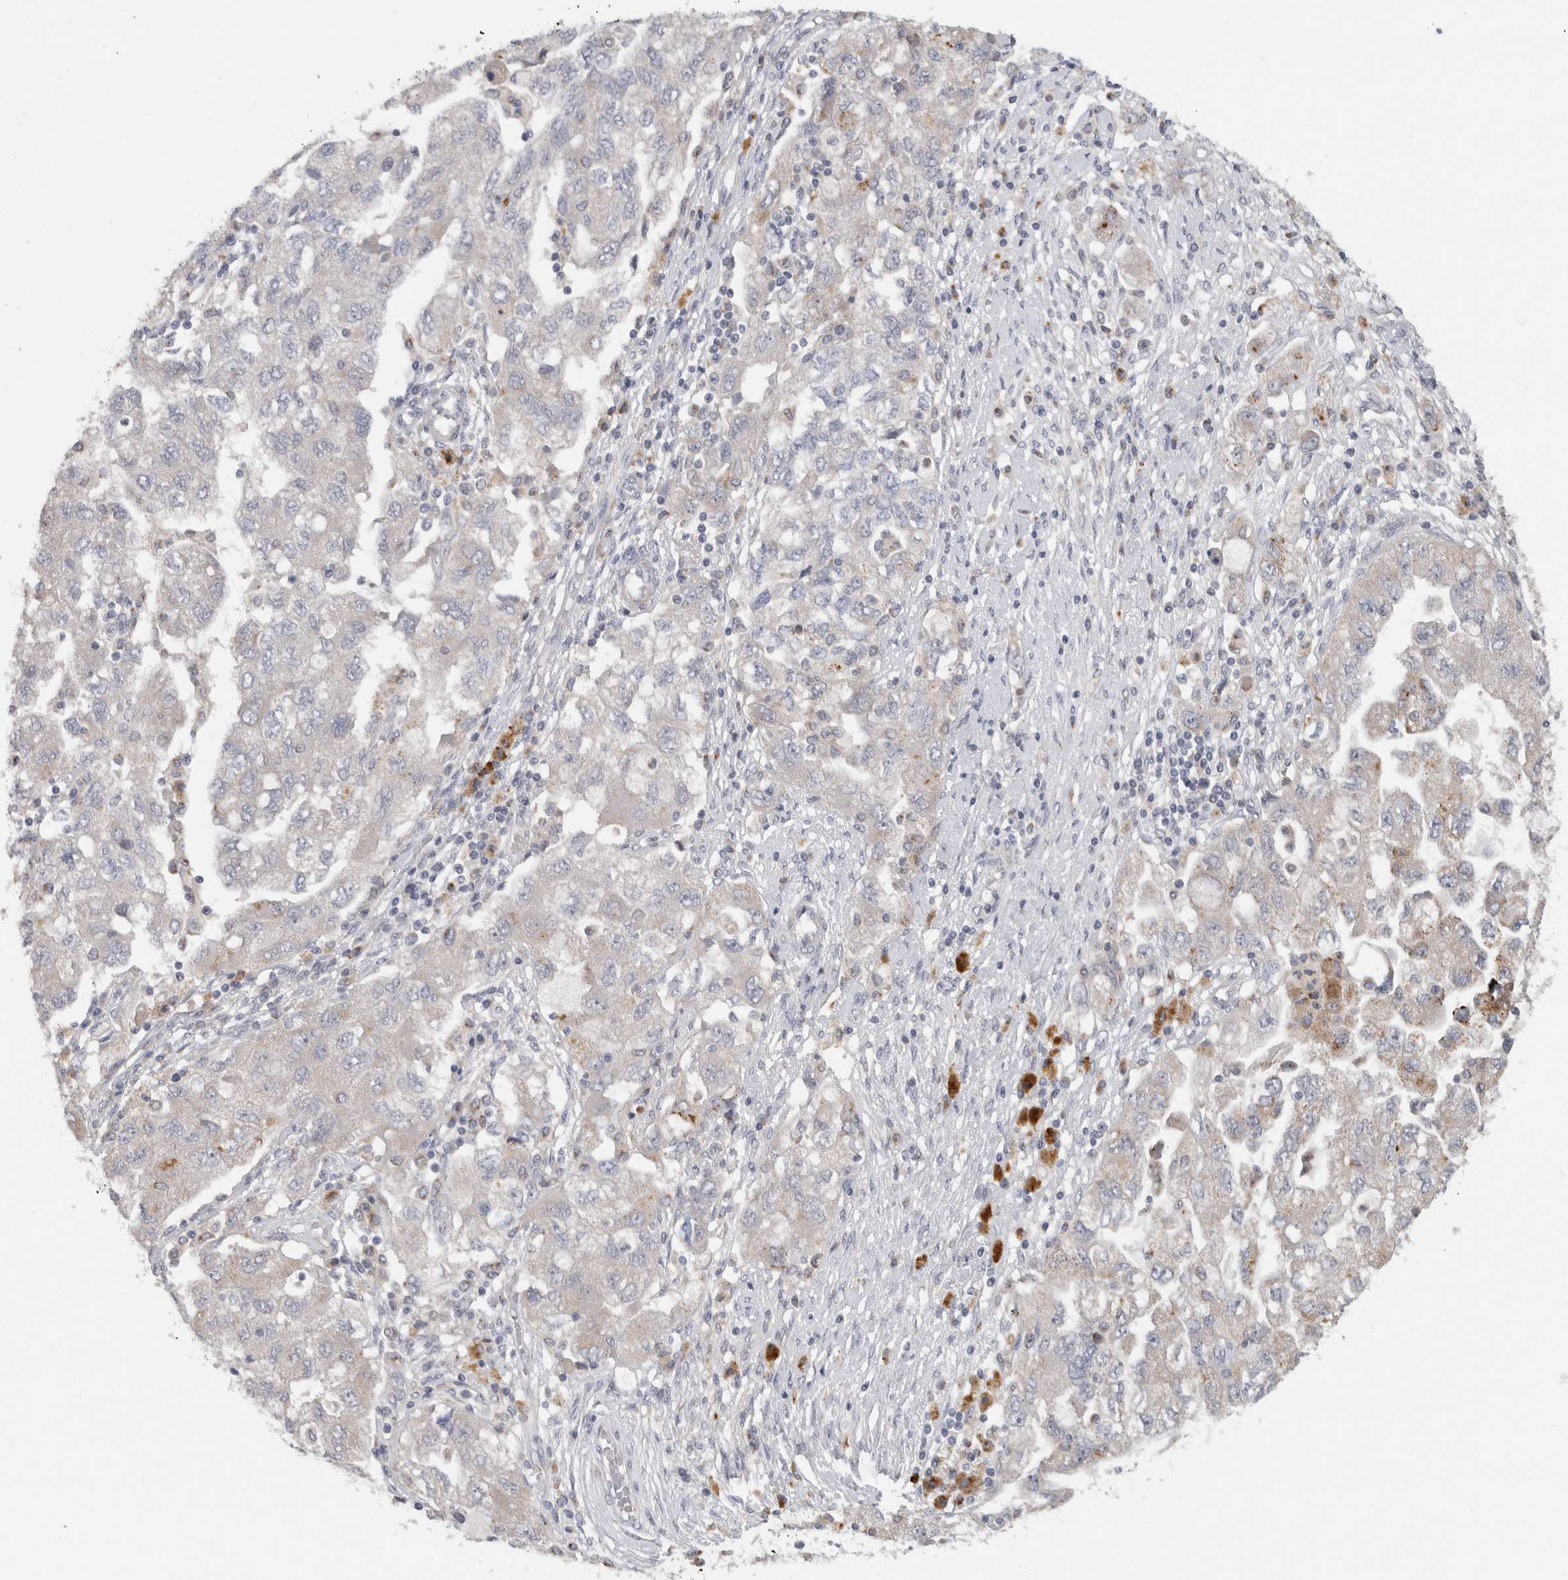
{"staining": {"intensity": "strong", "quantity": "<25%", "location": "cytoplasmic/membranous"}, "tissue": "ovarian cancer", "cell_type": "Tumor cells", "image_type": "cancer", "snomed": [{"axis": "morphology", "description": "Carcinoma, NOS"}, {"axis": "morphology", "description": "Cystadenocarcinoma, serous, NOS"}, {"axis": "topography", "description": "Ovary"}], "caption": "Immunohistochemistry (IHC) micrograph of ovarian cancer (carcinoma) stained for a protein (brown), which reveals medium levels of strong cytoplasmic/membranous staining in approximately <25% of tumor cells.", "gene": "MGAT1", "patient": {"sex": "female", "age": 69}}